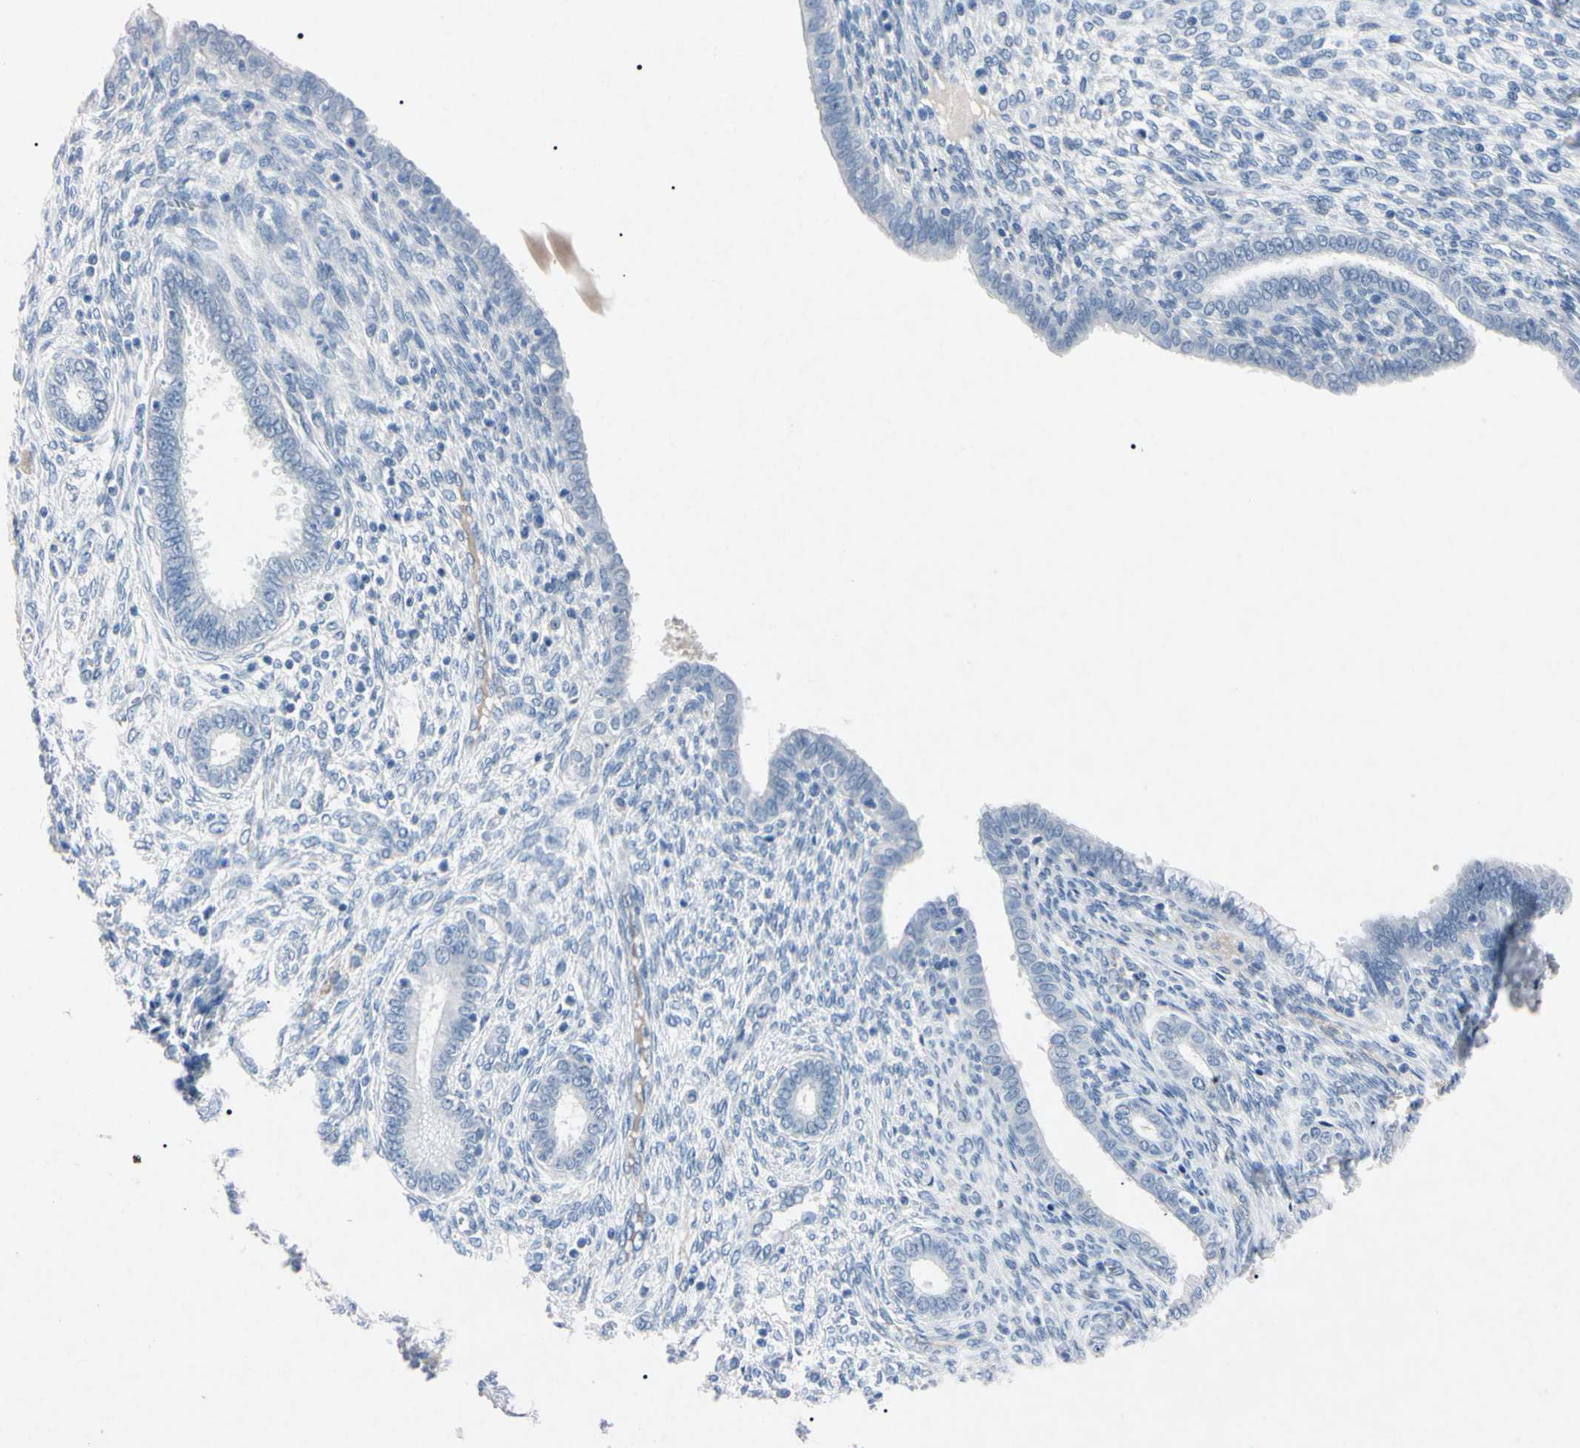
{"staining": {"intensity": "negative", "quantity": "none", "location": "none"}, "tissue": "endometrium", "cell_type": "Cells in endometrial stroma", "image_type": "normal", "snomed": [{"axis": "morphology", "description": "Normal tissue, NOS"}, {"axis": "topography", "description": "Endometrium"}], "caption": "This photomicrograph is of unremarkable endometrium stained with immunohistochemistry (IHC) to label a protein in brown with the nuclei are counter-stained blue. There is no staining in cells in endometrial stroma.", "gene": "ELN", "patient": {"sex": "female", "age": 72}}